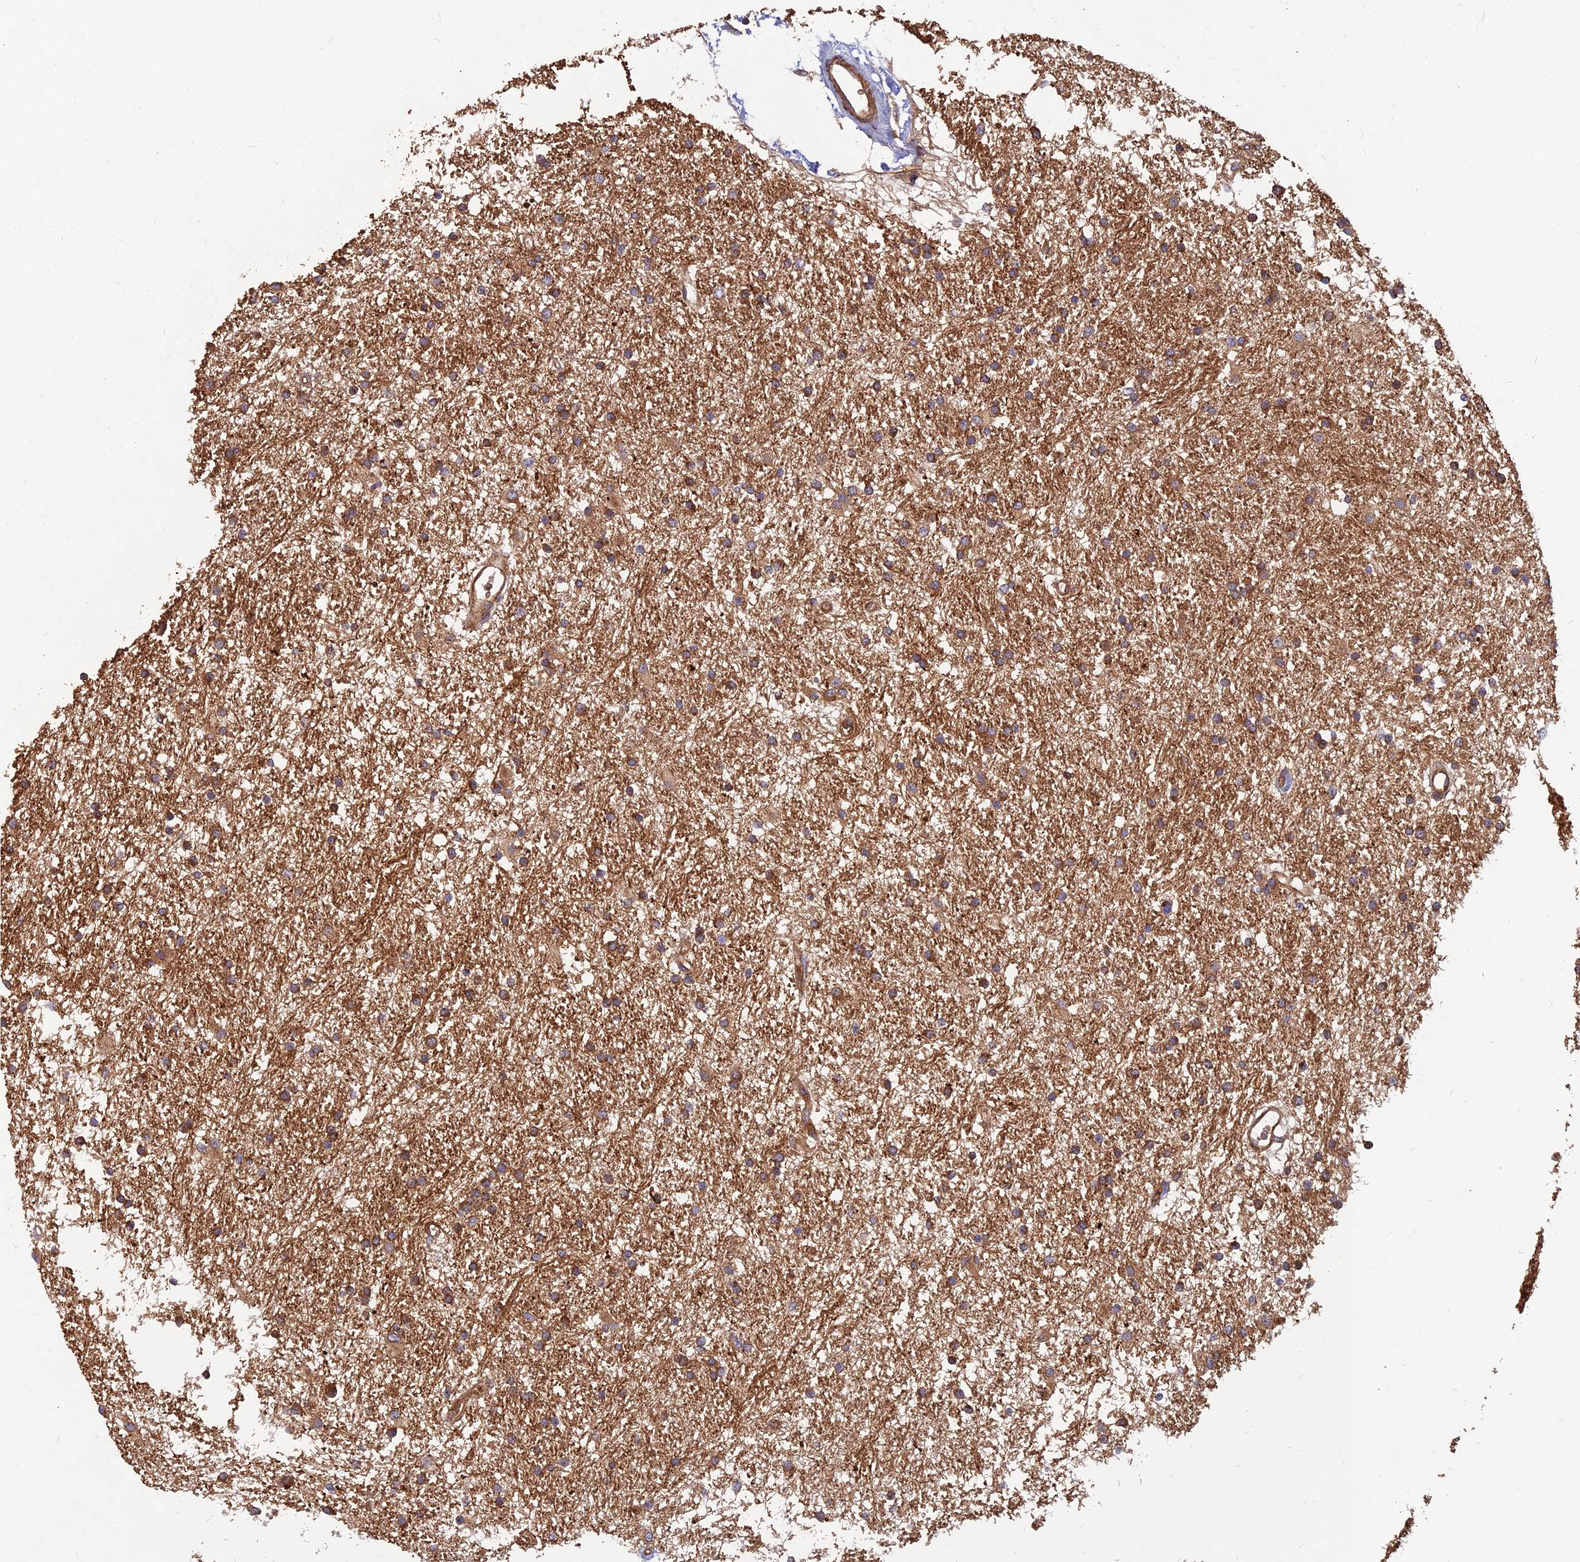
{"staining": {"intensity": "moderate", "quantity": ">75%", "location": "cytoplasmic/membranous"}, "tissue": "glioma", "cell_type": "Tumor cells", "image_type": "cancer", "snomed": [{"axis": "morphology", "description": "Glioma, malignant, High grade"}, {"axis": "topography", "description": "Brain"}], "caption": "Brown immunohistochemical staining in human malignant glioma (high-grade) reveals moderate cytoplasmic/membranous staining in about >75% of tumor cells.", "gene": "RELCH", "patient": {"sex": "male", "age": 77}}